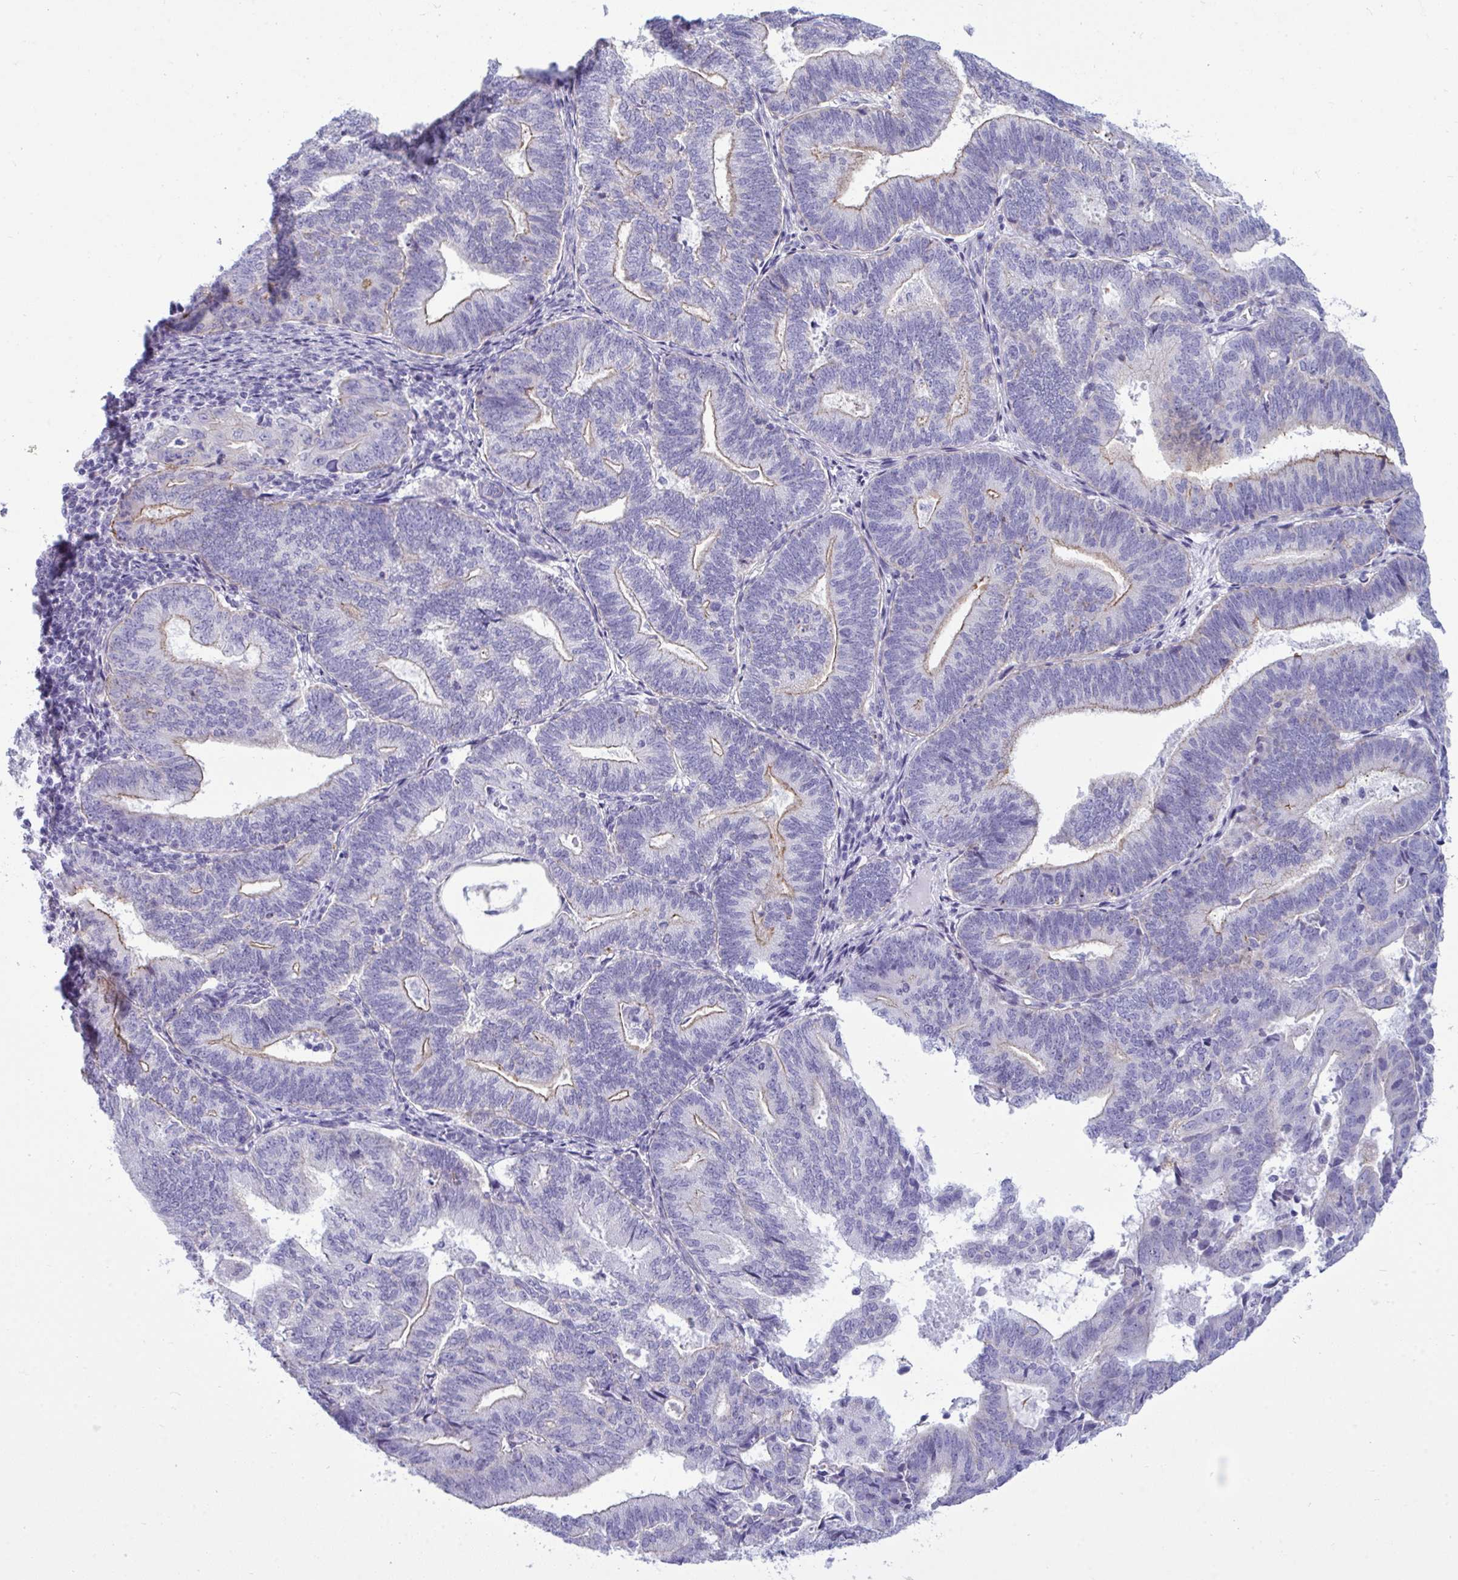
{"staining": {"intensity": "negative", "quantity": "none", "location": "none"}, "tissue": "endometrial cancer", "cell_type": "Tumor cells", "image_type": "cancer", "snomed": [{"axis": "morphology", "description": "Adenocarcinoma, NOS"}, {"axis": "topography", "description": "Endometrium"}], "caption": "Tumor cells show no significant positivity in adenocarcinoma (endometrial).", "gene": "MYH10", "patient": {"sex": "female", "age": 70}}